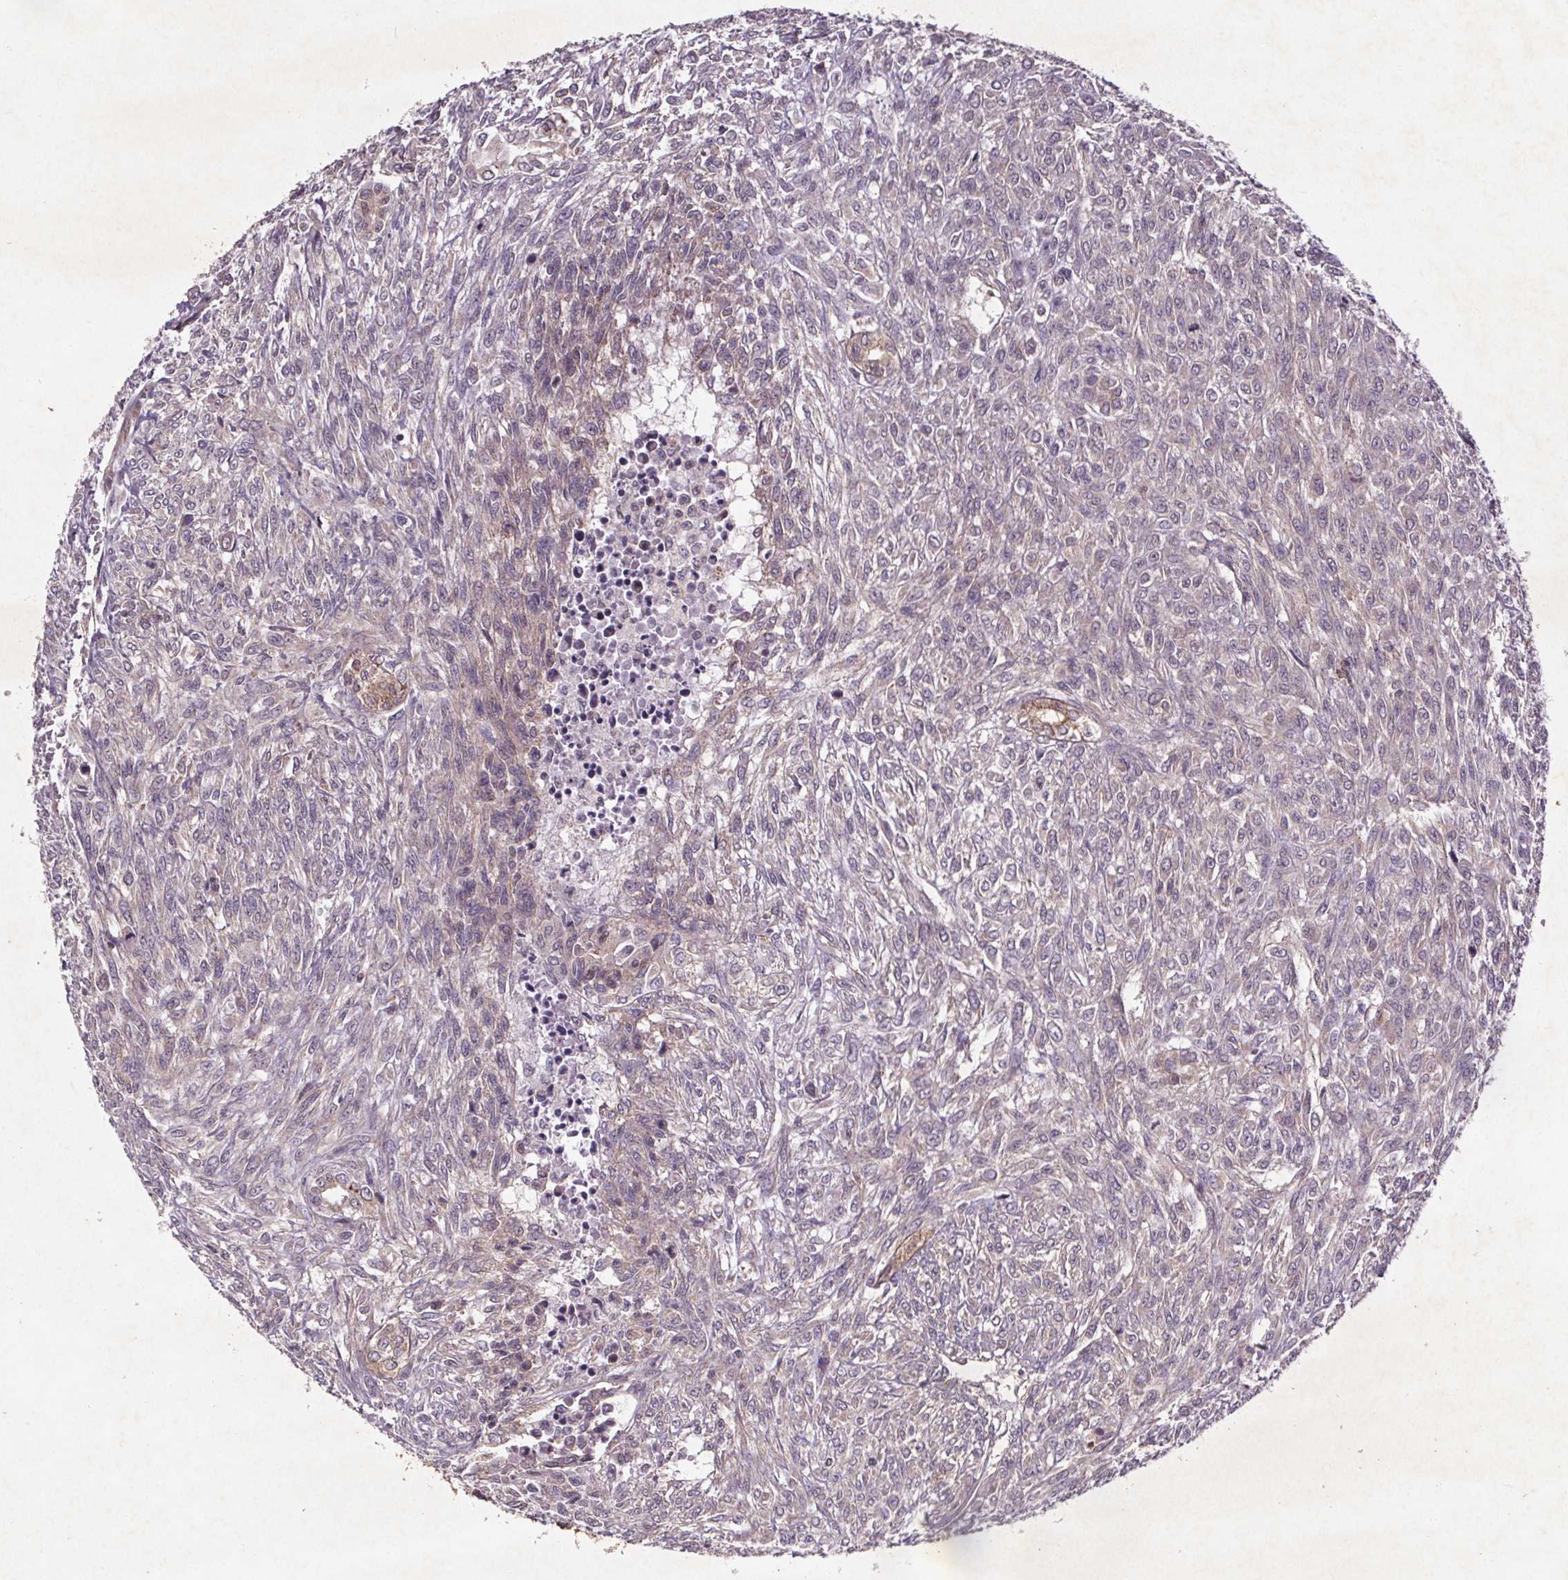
{"staining": {"intensity": "negative", "quantity": "none", "location": "none"}, "tissue": "renal cancer", "cell_type": "Tumor cells", "image_type": "cancer", "snomed": [{"axis": "morphology", "description": "Adenocarcinoma, NOS"}, {"axis": "topography", "description": "Kidney"}], "caption": "This is an IHC micrograph of renal cancer (adenocarcinoma). There is no expression in tumor cells.", "gene": "STRN3", "patient": {"sex": "male", "age": 58}}